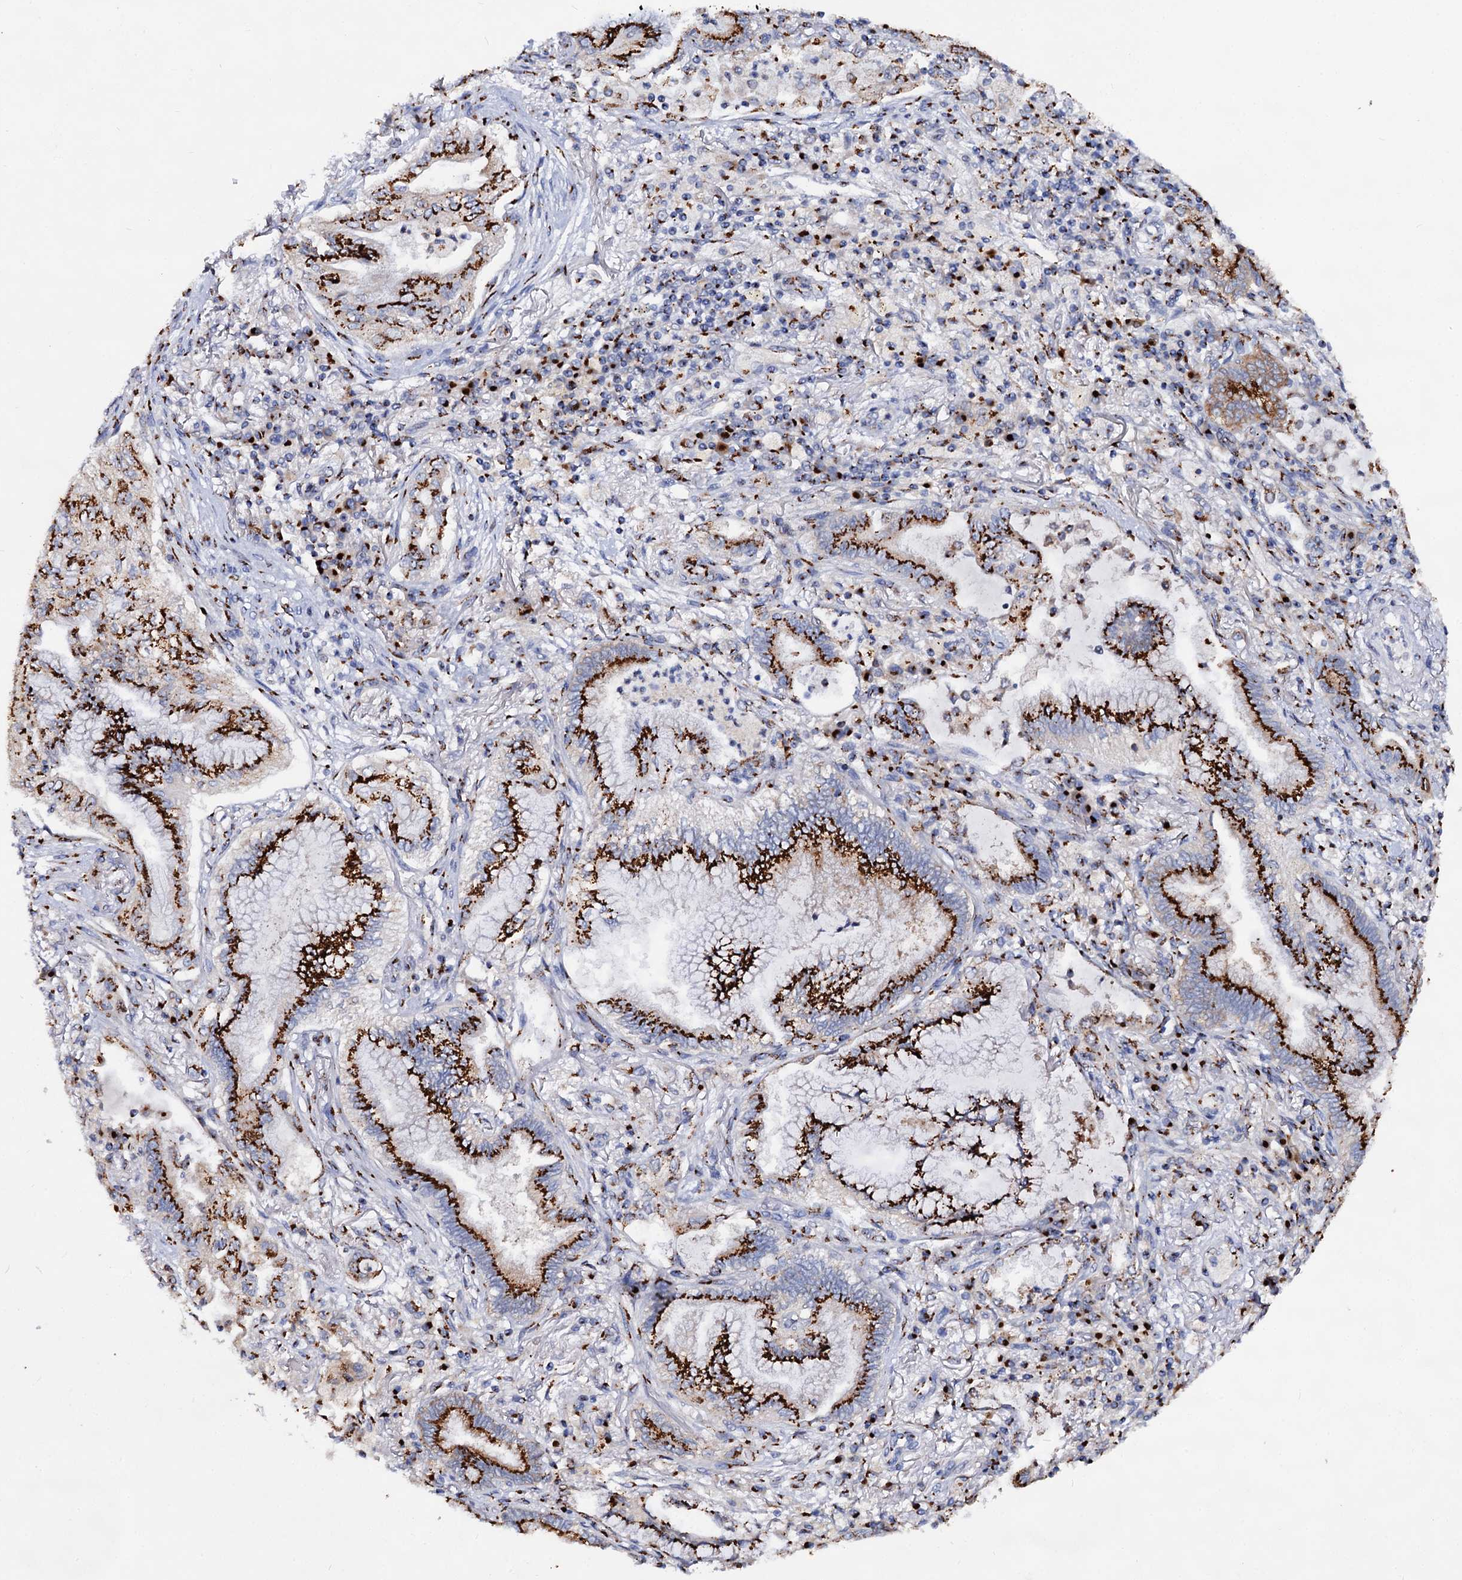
{"staining": {"intensity": "strong", "quantity": ">75%", "location": "cytoplasmic/membranous"}, "tissue": "lung cancer", "cell_type": "Tumor cells", "image_type": "cancer", "snomed": [{"axis": "morphology", "description": "Adenocarcinoma, NOS"}, {"axis": "topography", "description": "Lung"}], "caption": "A high-resolution image shows immunohistochemistry (IHC) staining of lung cancer, which demonstrates strong cytoplasmic/membranous staining in about >75% of tumor cells. (Stains: DAB (3,3'-diaminobenzidine) in brown, nuclei in blue, Microscopy: brightfield microscopy at high magnification).", "gene": "TM9SF3", "patient": {"sex": "female", "age": 70}}